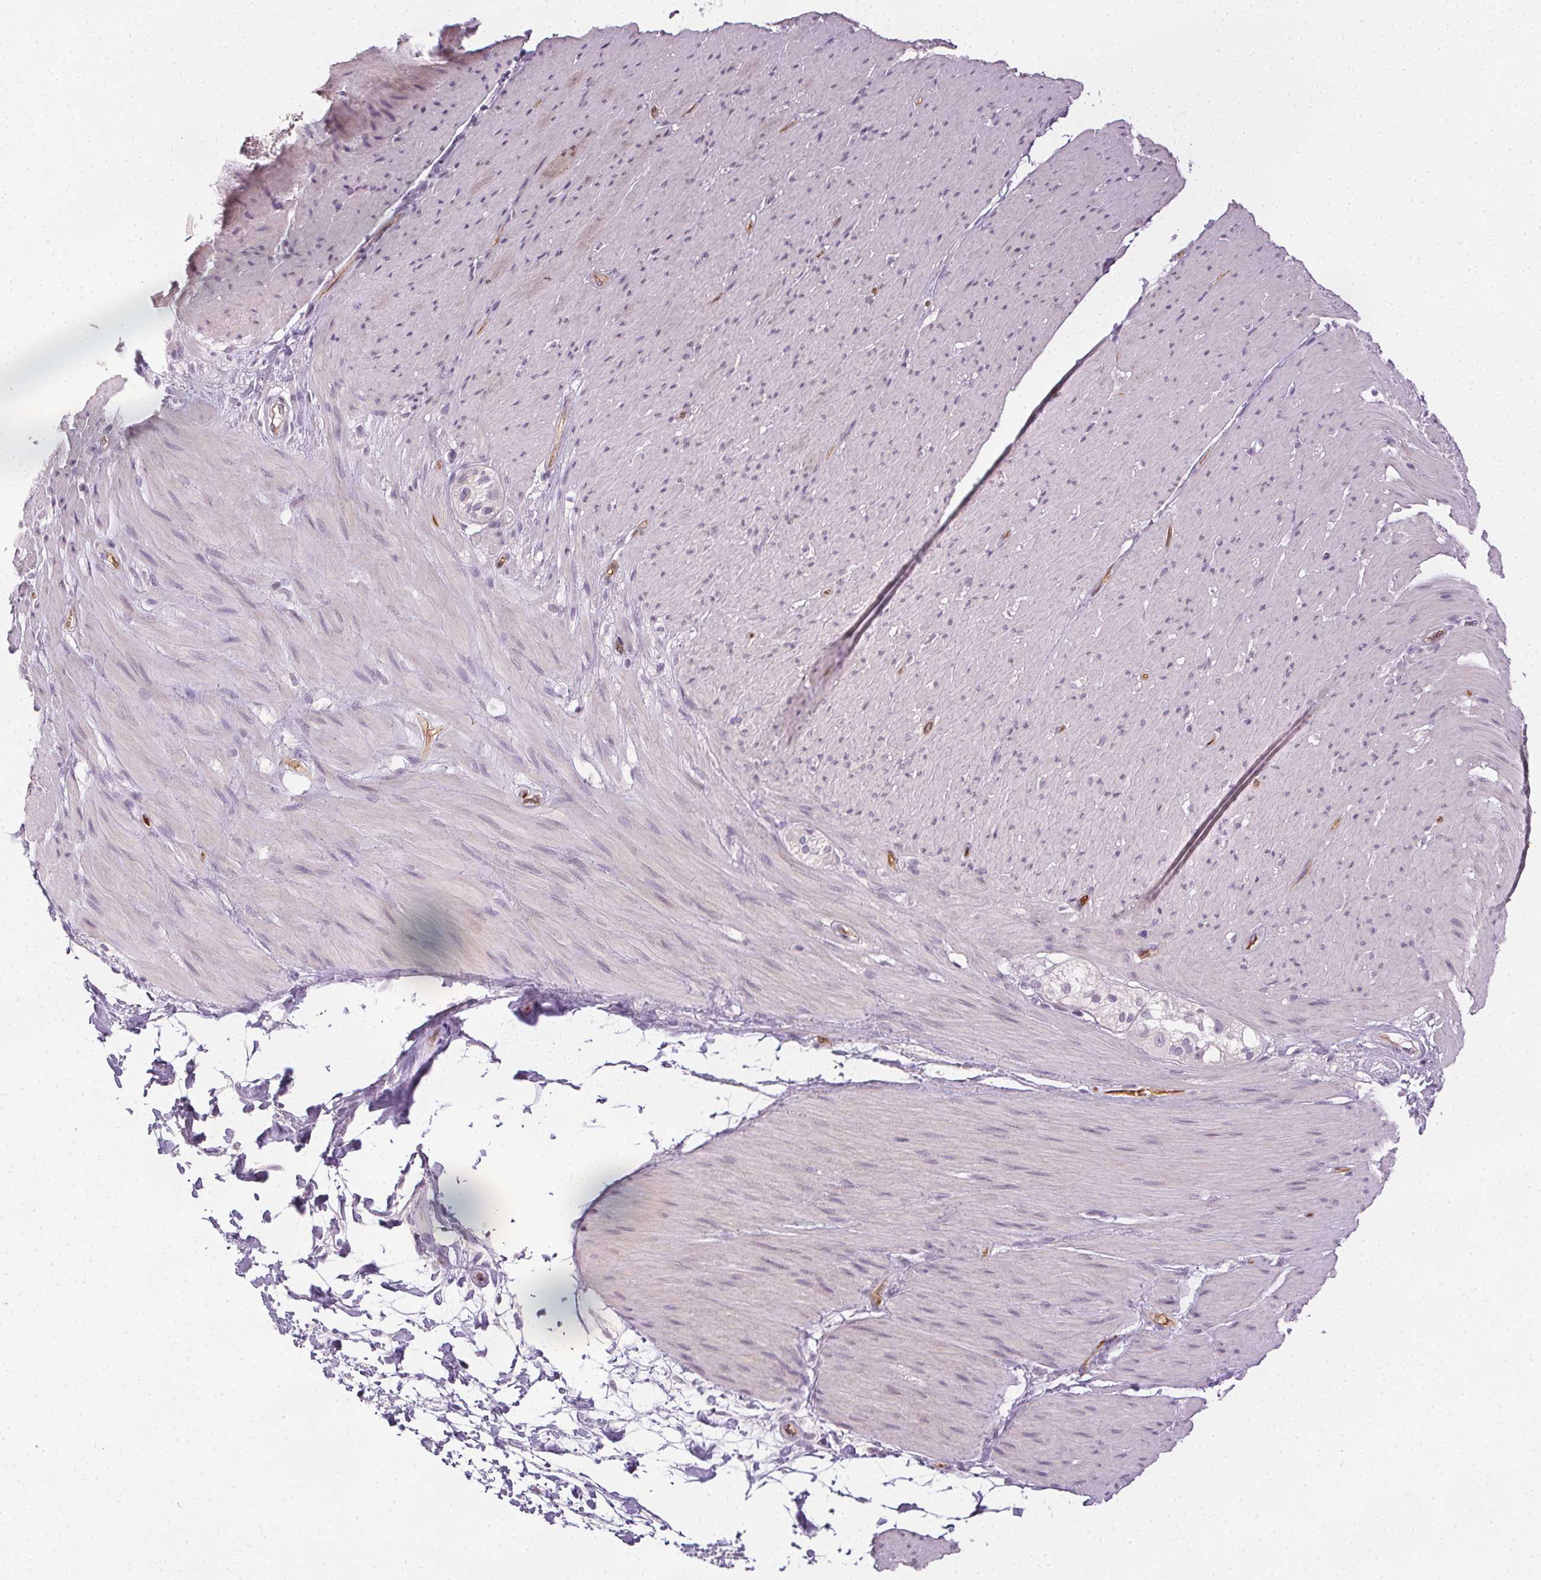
{"staining": {"intensity": "negative", "quantity": "none", "location": "none"}, "tissue": "smooth muscle", "cell_type": "Smooth muscle cells", "image_type": "normal", "snomed": [{"axis": "morphology", "description": "Normal tissue, NOS"}, {"axis": "topography", "description": "Smooth muscle"}, {"axis": "topography", "description": "Rectum"}], "caption": "The photomicrograph exhibits no staining of smooth muscle cells in unremarkable smooth muscle.", "gene": "PODXL", "patient": {"sex": "male", "age": 53}}